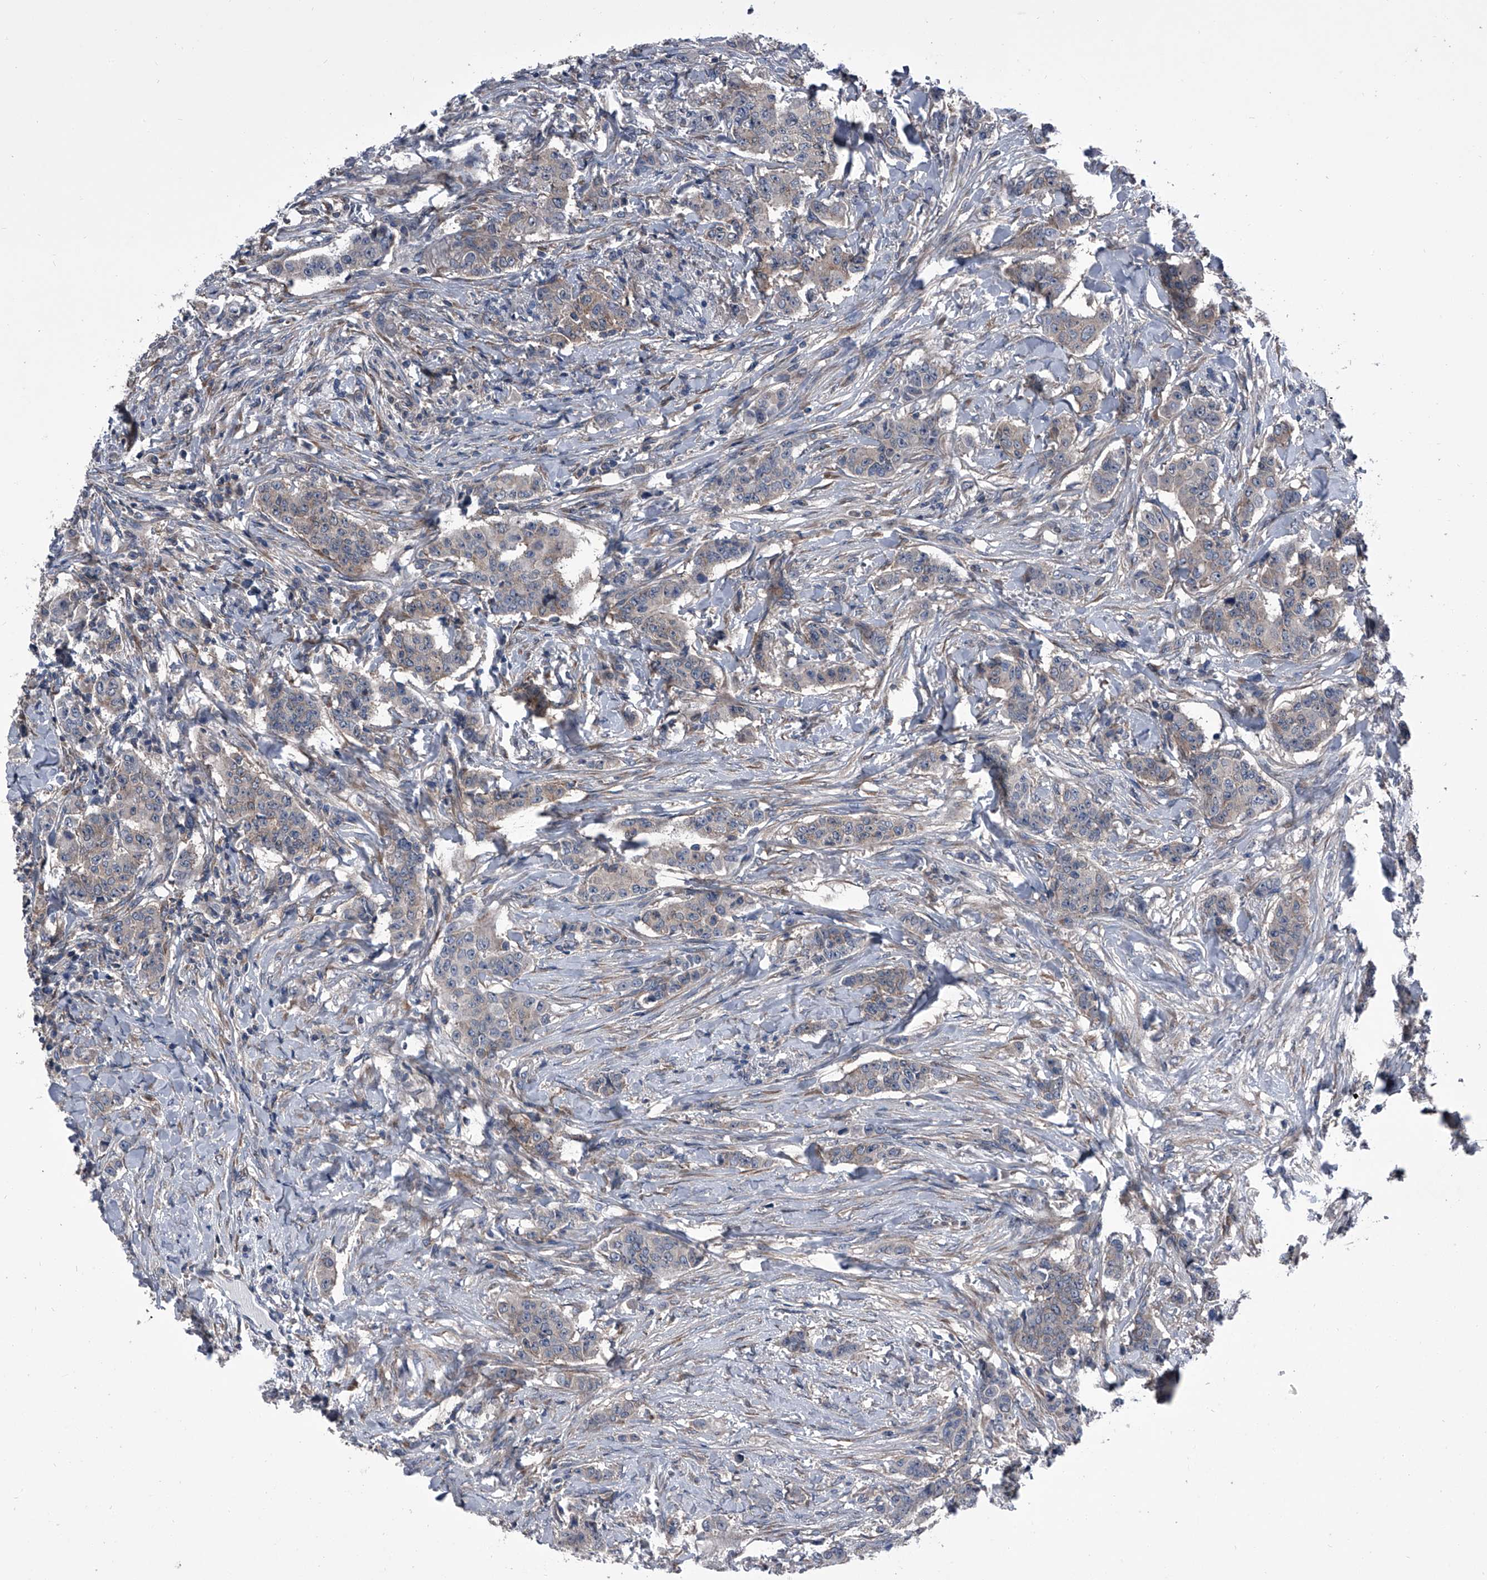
{"staining": {"intensity": "weak", "quantity": "<25%", "location": "cytoplasmic/membranous"}, "tissue": "breast cancer", "cell_type": "Tumor cells", "image_type": "cancer", "snomed": [{"axis": "morphology", "description": "Duct carcinoma"}, {"axis": "topography", "description": "Breast"}], "caption": "A histopathology image of breast invasive ductal carcinoma stained for a protein shows no brown staining in tumor cells.", "gene": "PIP5K1A", "patient": {"sex": "female", "age": 40}}